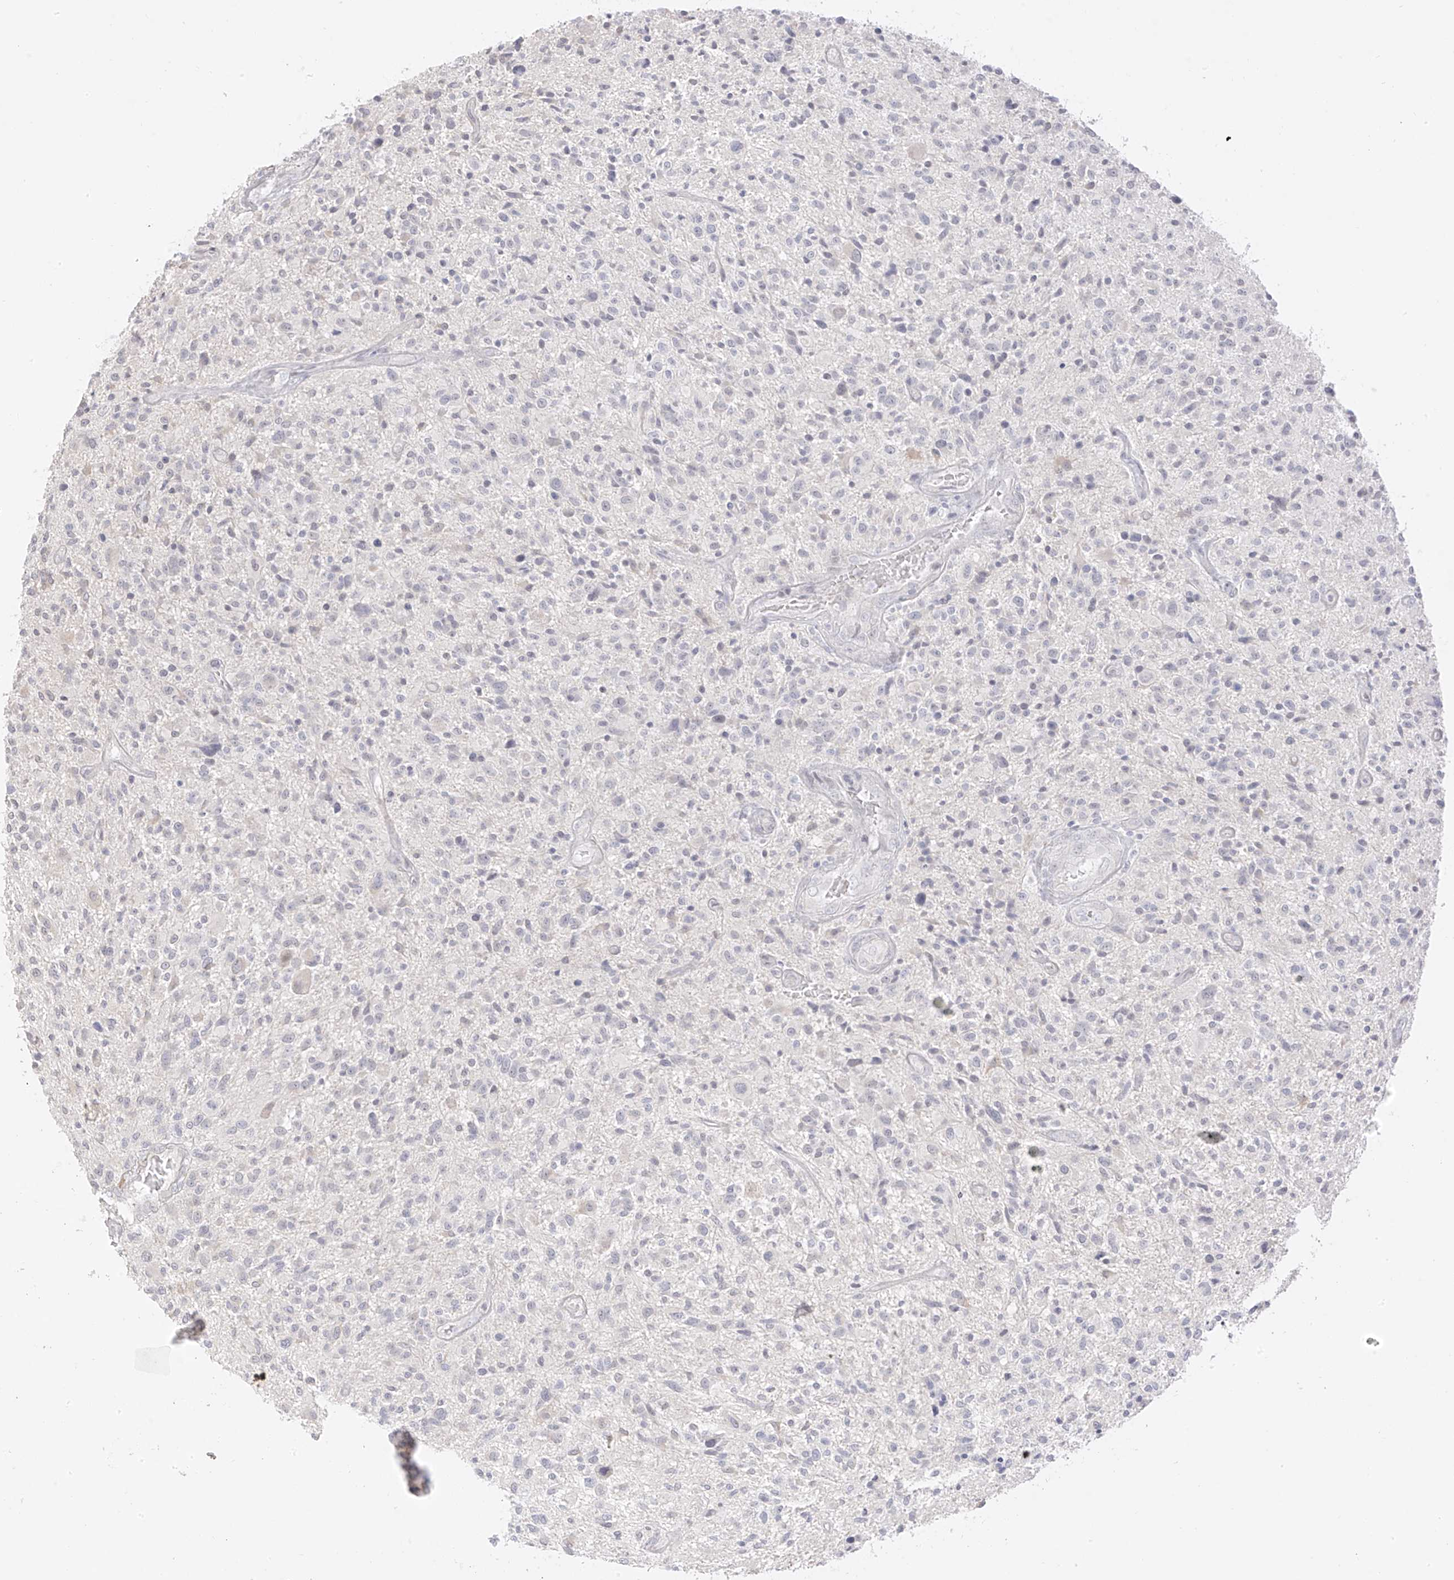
{"staining": {"intensity": "weak", "quantity": "25%-75%", "location": "nuclear"}, "tissue": "glioma", "cell_type": "Tumor cells", "image_type": "cancer", "snomed": [{"axis": "morphology", "description": "Glioma, malignant, High grade"}, {"axis": "topography", "description": "Brain"}], "caption": "Protein staining by IHC shows weak nuclear positivity in approximately 25%-75% of tumor cells in glioma.", "gene": "DCDC2", "patient": {"sex": "male", "age": 47}}